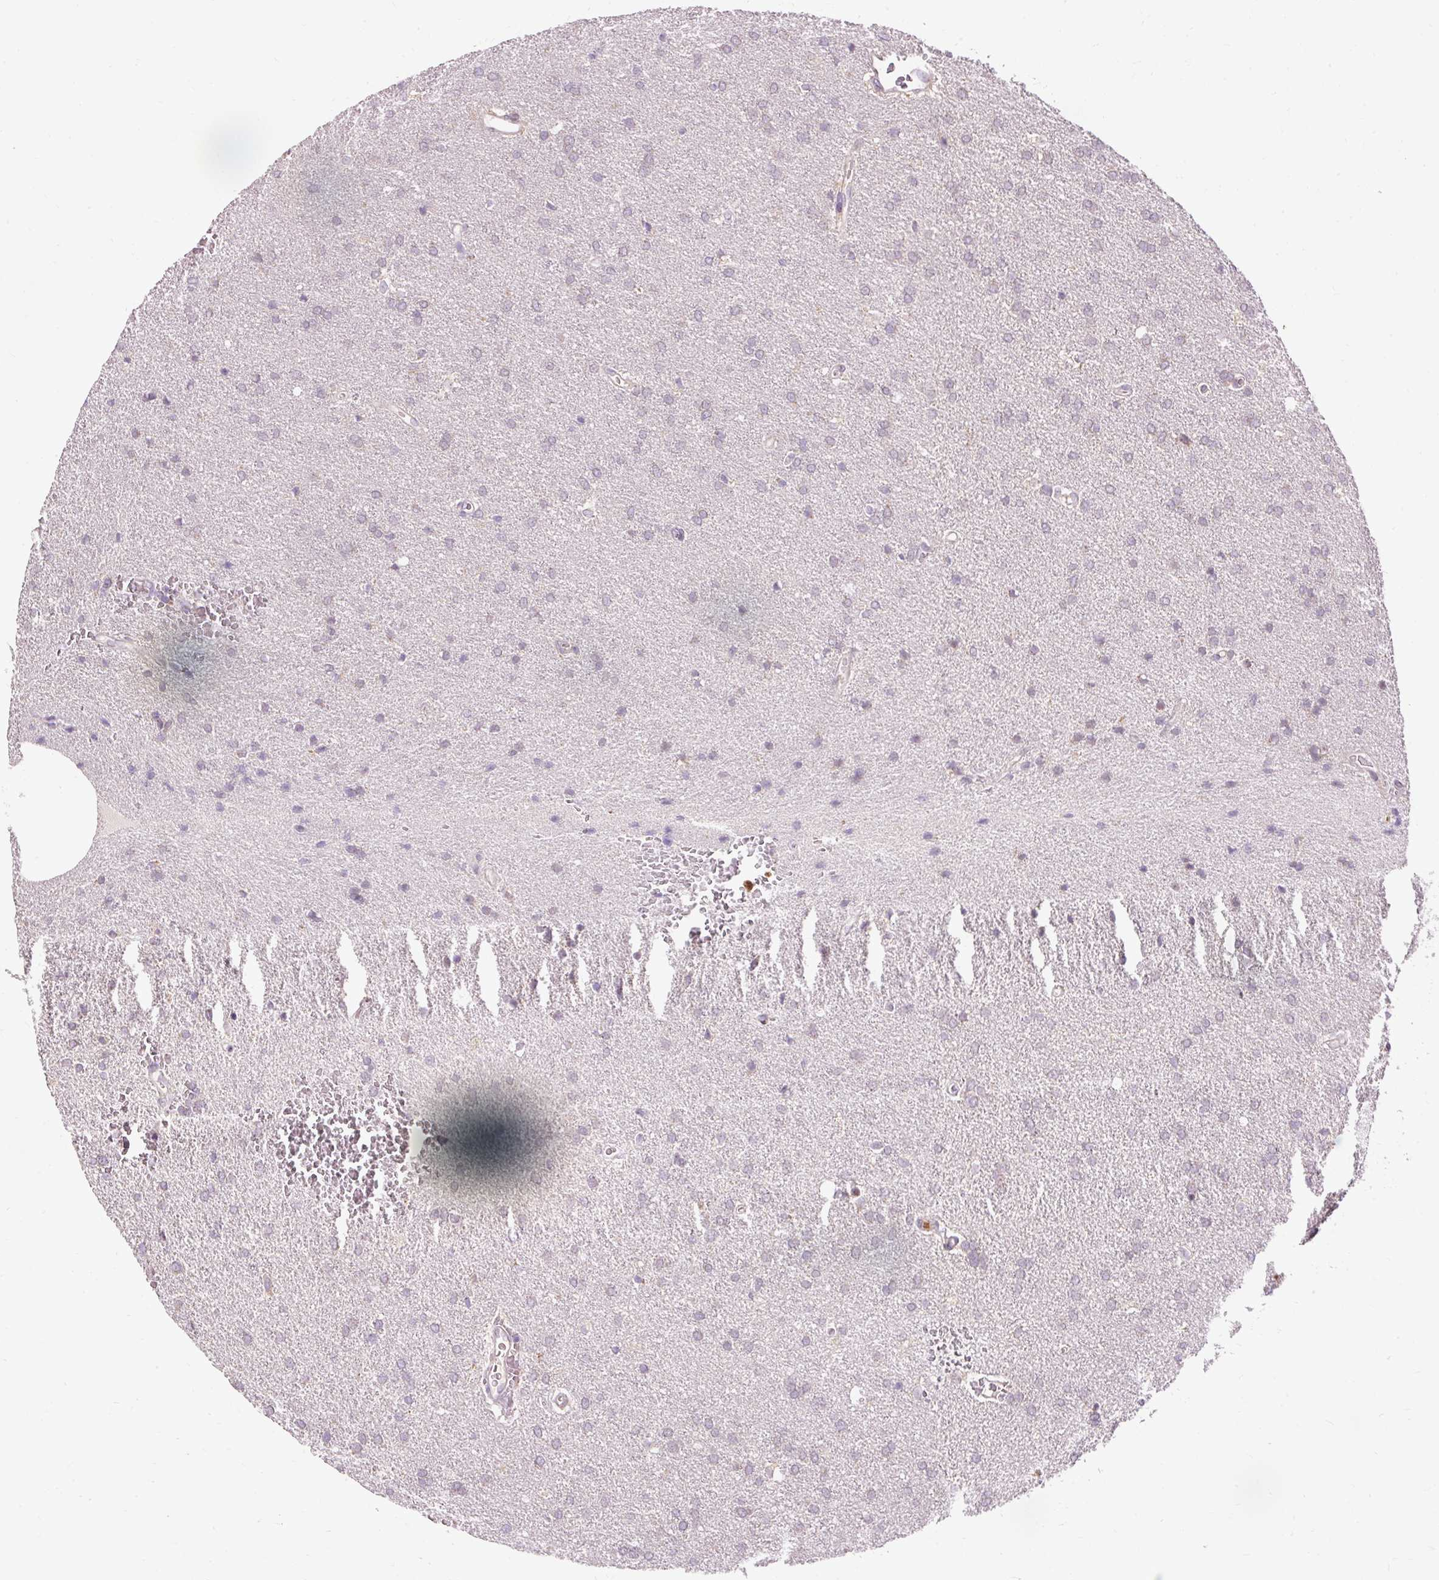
{"staining": {"intensity": "negative", "quantity": "none", "location": "none"}, "tissue": "glioma", "cell_type": "Tumor cells", "image_type": "cancer", "snomed": [{"axis": "morphology", "description": "Glioma, malignant, Low grade"}, {"axis": "topography", "description": "Brain"}], "caption": "This is a photomicrograph of IHC staining of malignant glioma (low-grade), which shows no expression in tumor cells.", "gene": "PRDX5", "patient": {"sex": "female", "age": 34}}